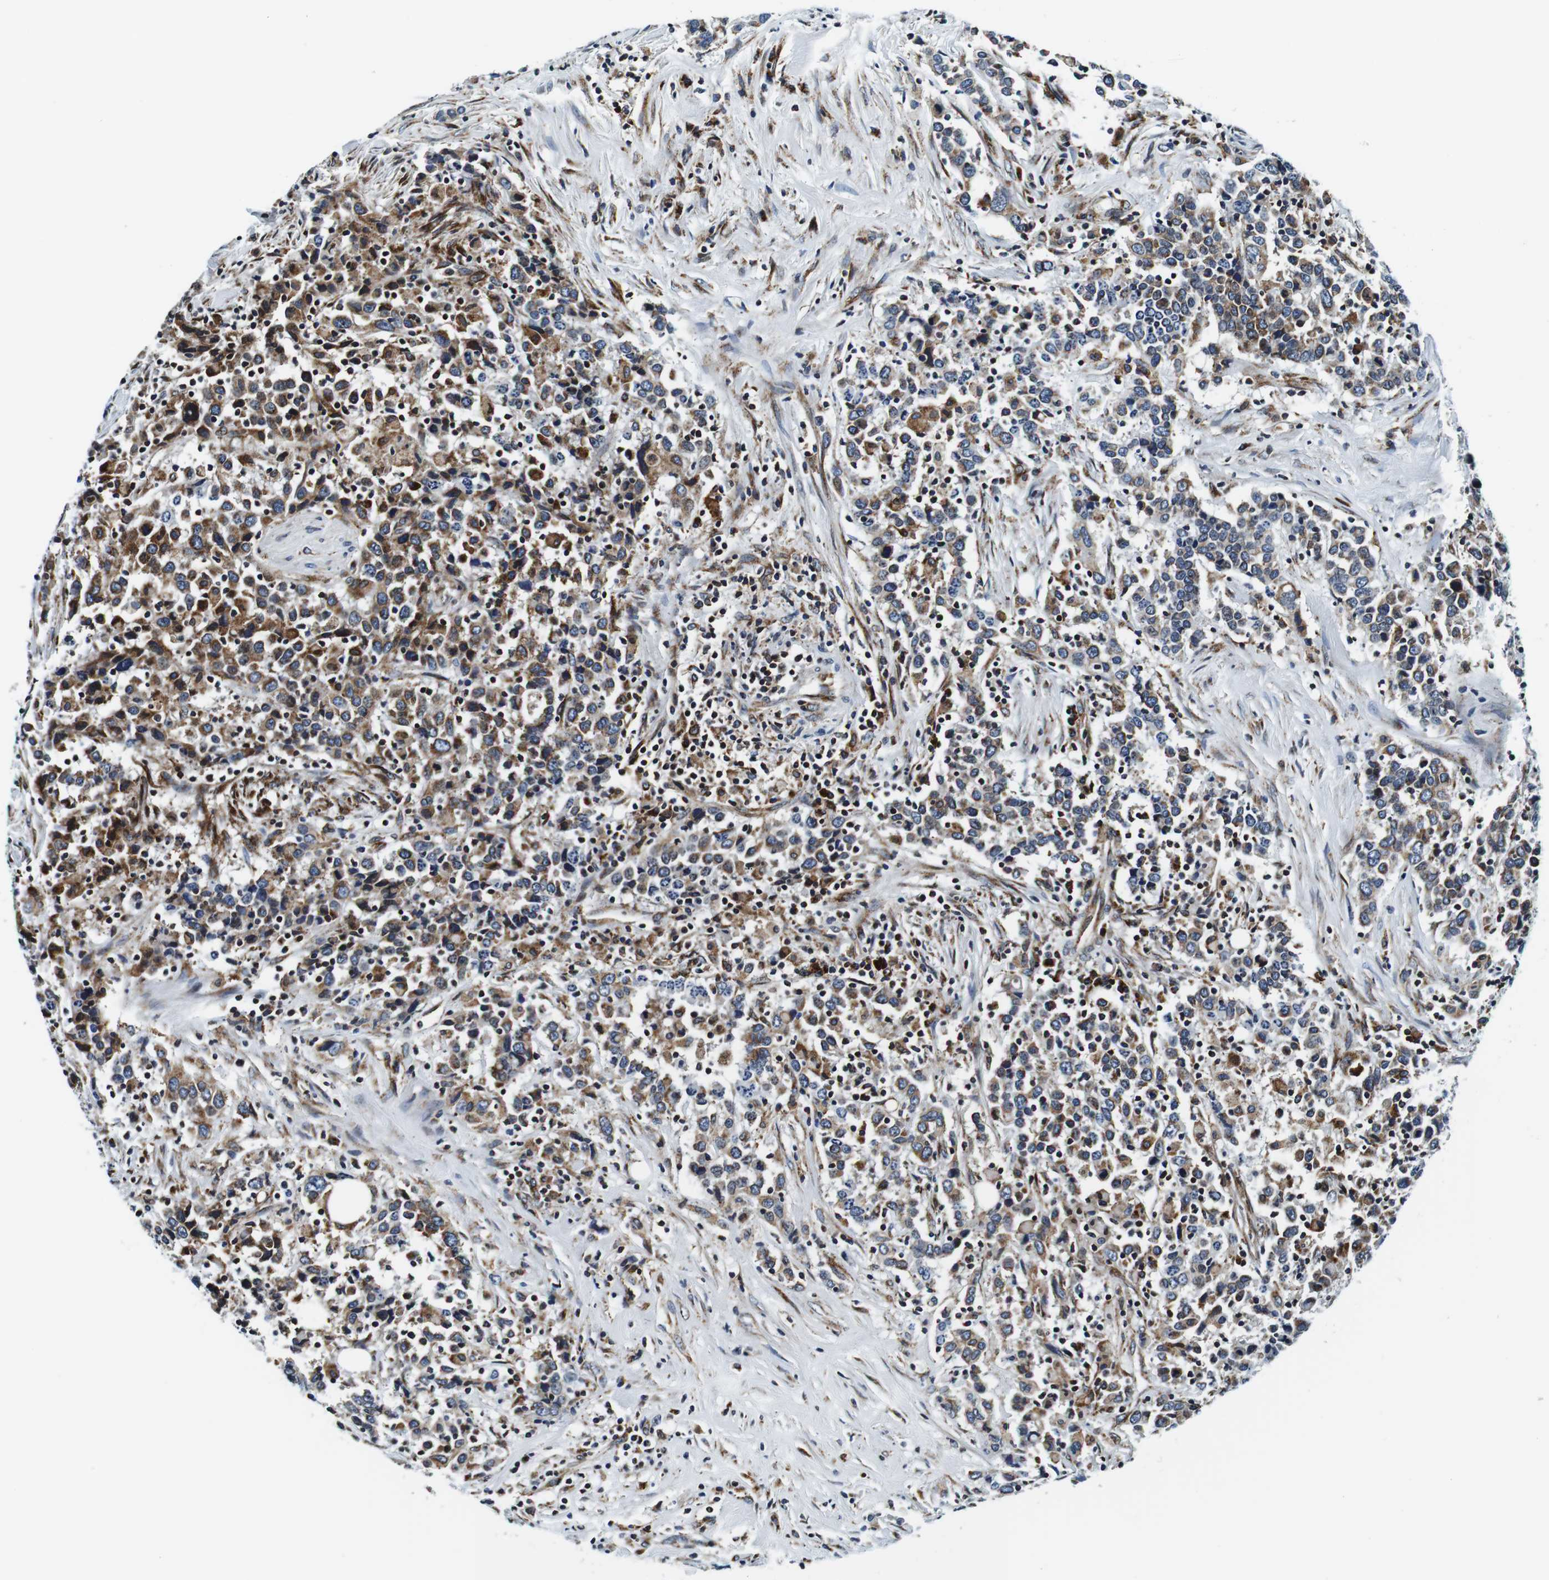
{"staining": {"intensity": "moderate", "quantity": "25%-75%", "location": "cytoplasmic/membranous"}, "tissue": "urothelial cancer", "cell_type": "Tumor cells", "image_type": "cancer", "snomed": [{"axis": "morphology", "description": "Urothelial carcinoma, High grade"}, {"axis": "topography", "description": "Urinary bladder"}], "caption": "Tumor cells show moderate cytoplasmic/membranous positivity in about 25%-75% of cells in urothelial carcinoma (high-grade).", "gene": "FAR2", "patient": {"sex": "male", "age": 61}}